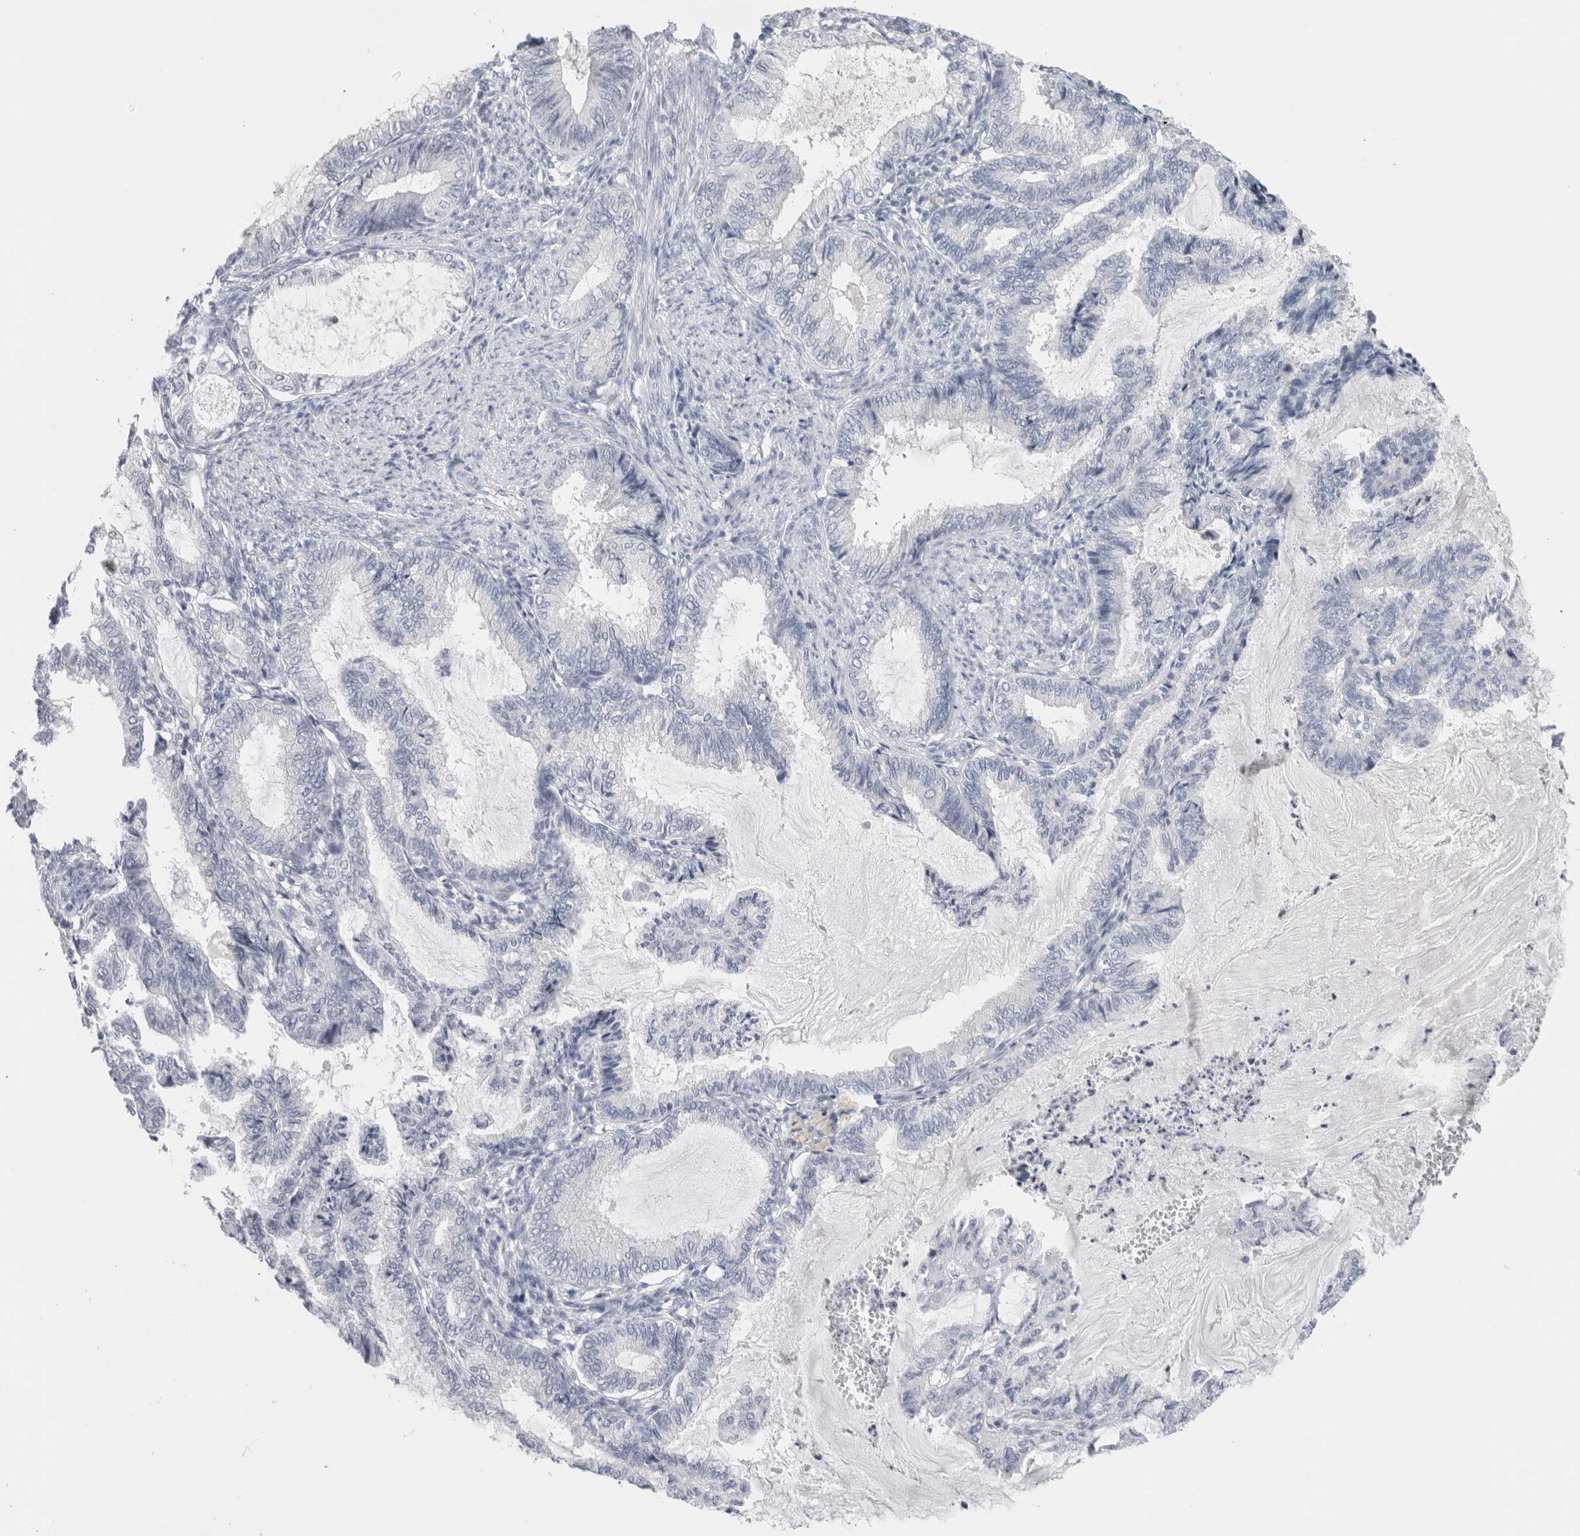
{"staining": {"intensity": "negative", "quantity": "none", "location": "none"}, "tissue": "endometrial cancer", "cell_type": "Tumor cells", "image_type": "cancer", "snomed": [{"axis": "morphology", "description": "Adenocarcinoma, NOS"}, {"axis": "topography", "description": "Endometrium"}], "caption": "Immunohistochemical staining of human endometrial adenocarcinoma reveals no significant staining in tumor cells.", "gene": "TONSL", "patient": {"sex": "female", "age": 86}}